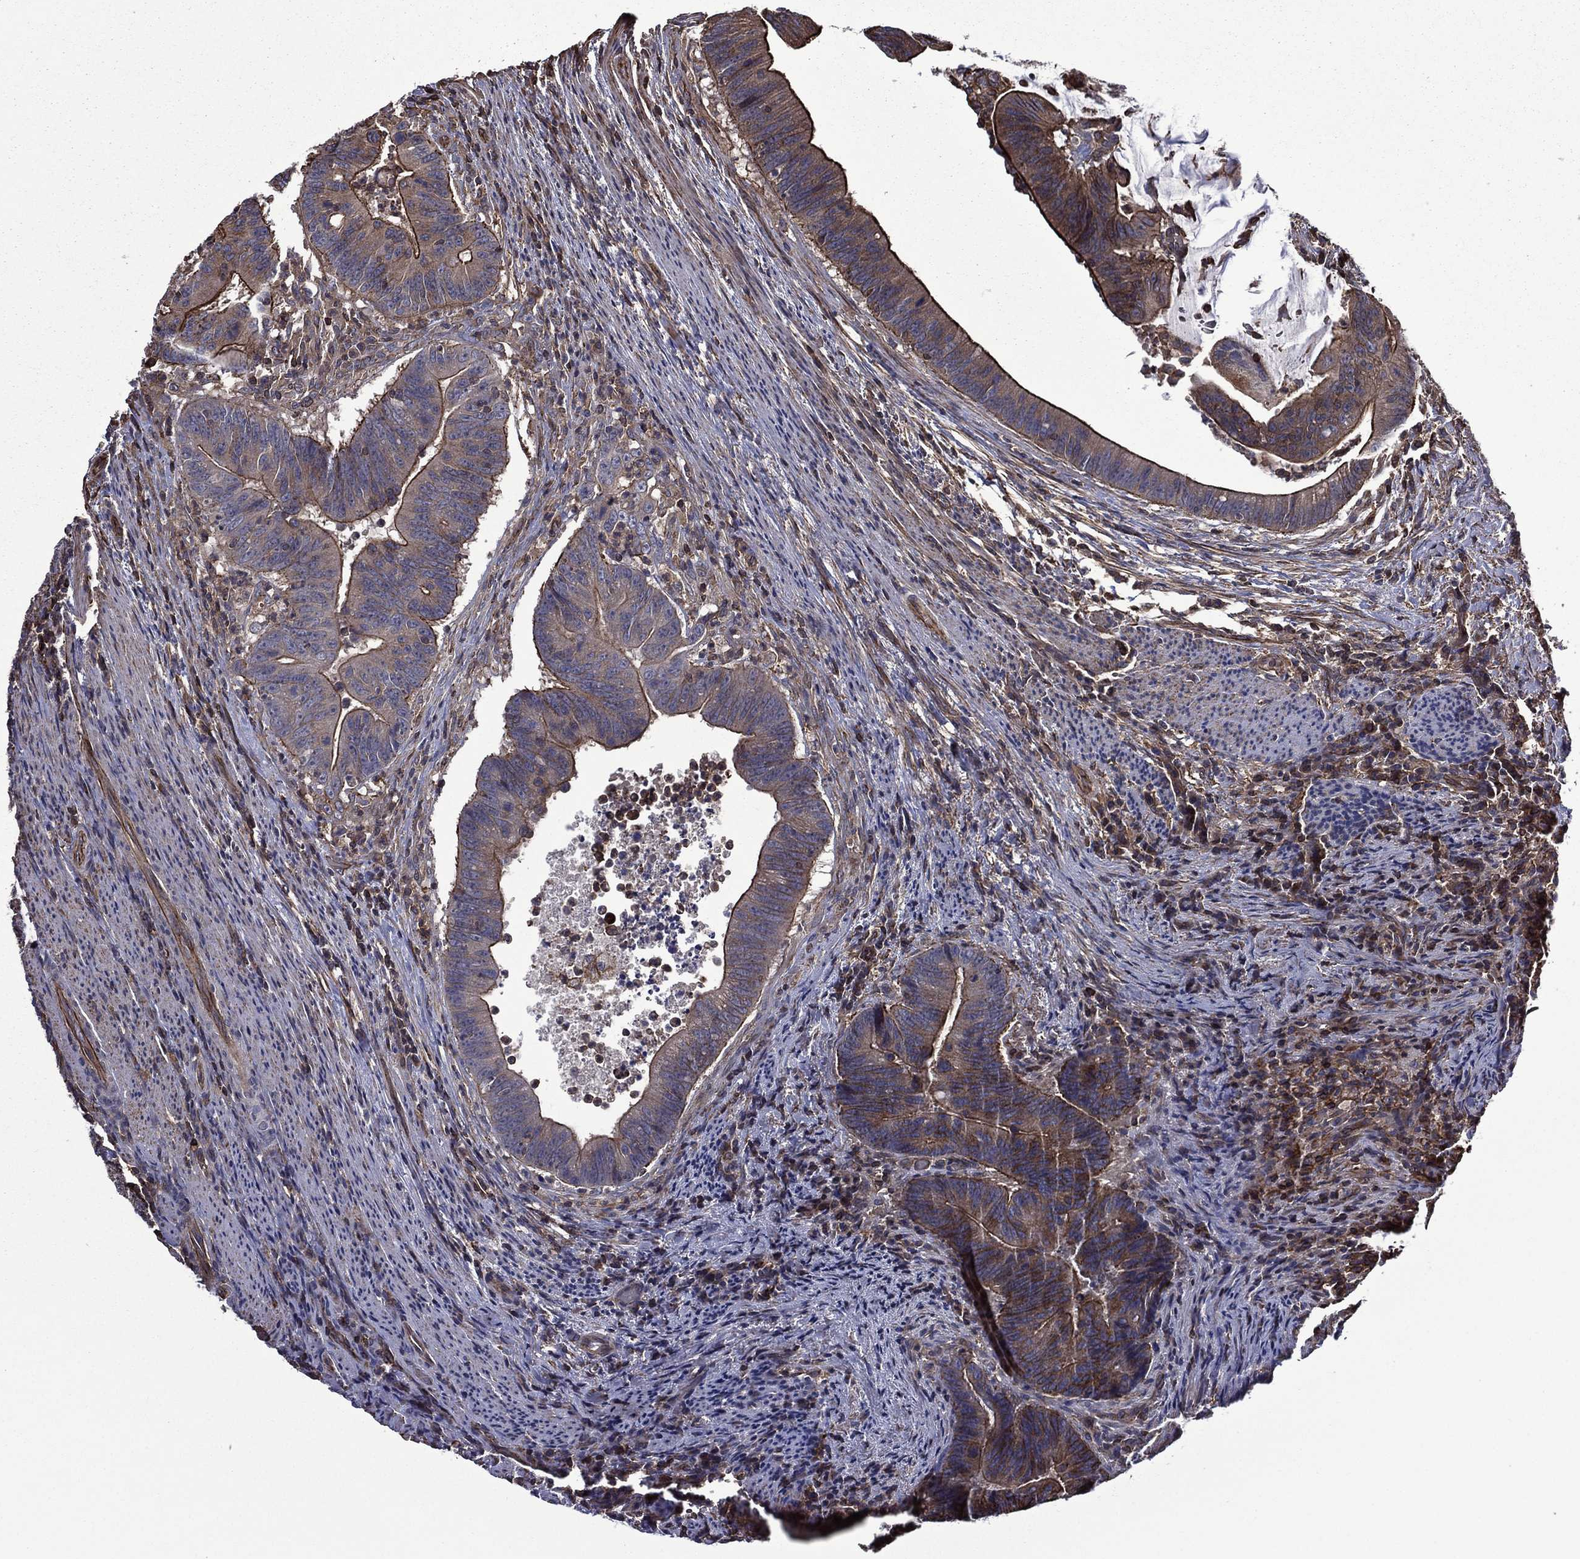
{"staining": {"intensity": "moderate", "quantity": "25%-75%", "location": "cytoplasmic/membranous"}, "tissue": "colorectal cancer", "cell_type": "Tumor cells", "image_type": "cancer", "snomed": [{"axis": "morphology", "description": "Adenocarcinoma, NOS"}, {"axis": "topography", "description": "Colon"}], "caption": "Colorectal adenocarcinoma was stained to show a protein in brown. There is medium levels of moderate cytoplasmic/membranous staining in about 25%-75% of tumor cells. Using DAB (brown) and hematoxylin (blue) stains, captured at high magnification using brightfield microscopy.", "gene": "PLPP3", "patient": {"sex": "female", "age": 87}}